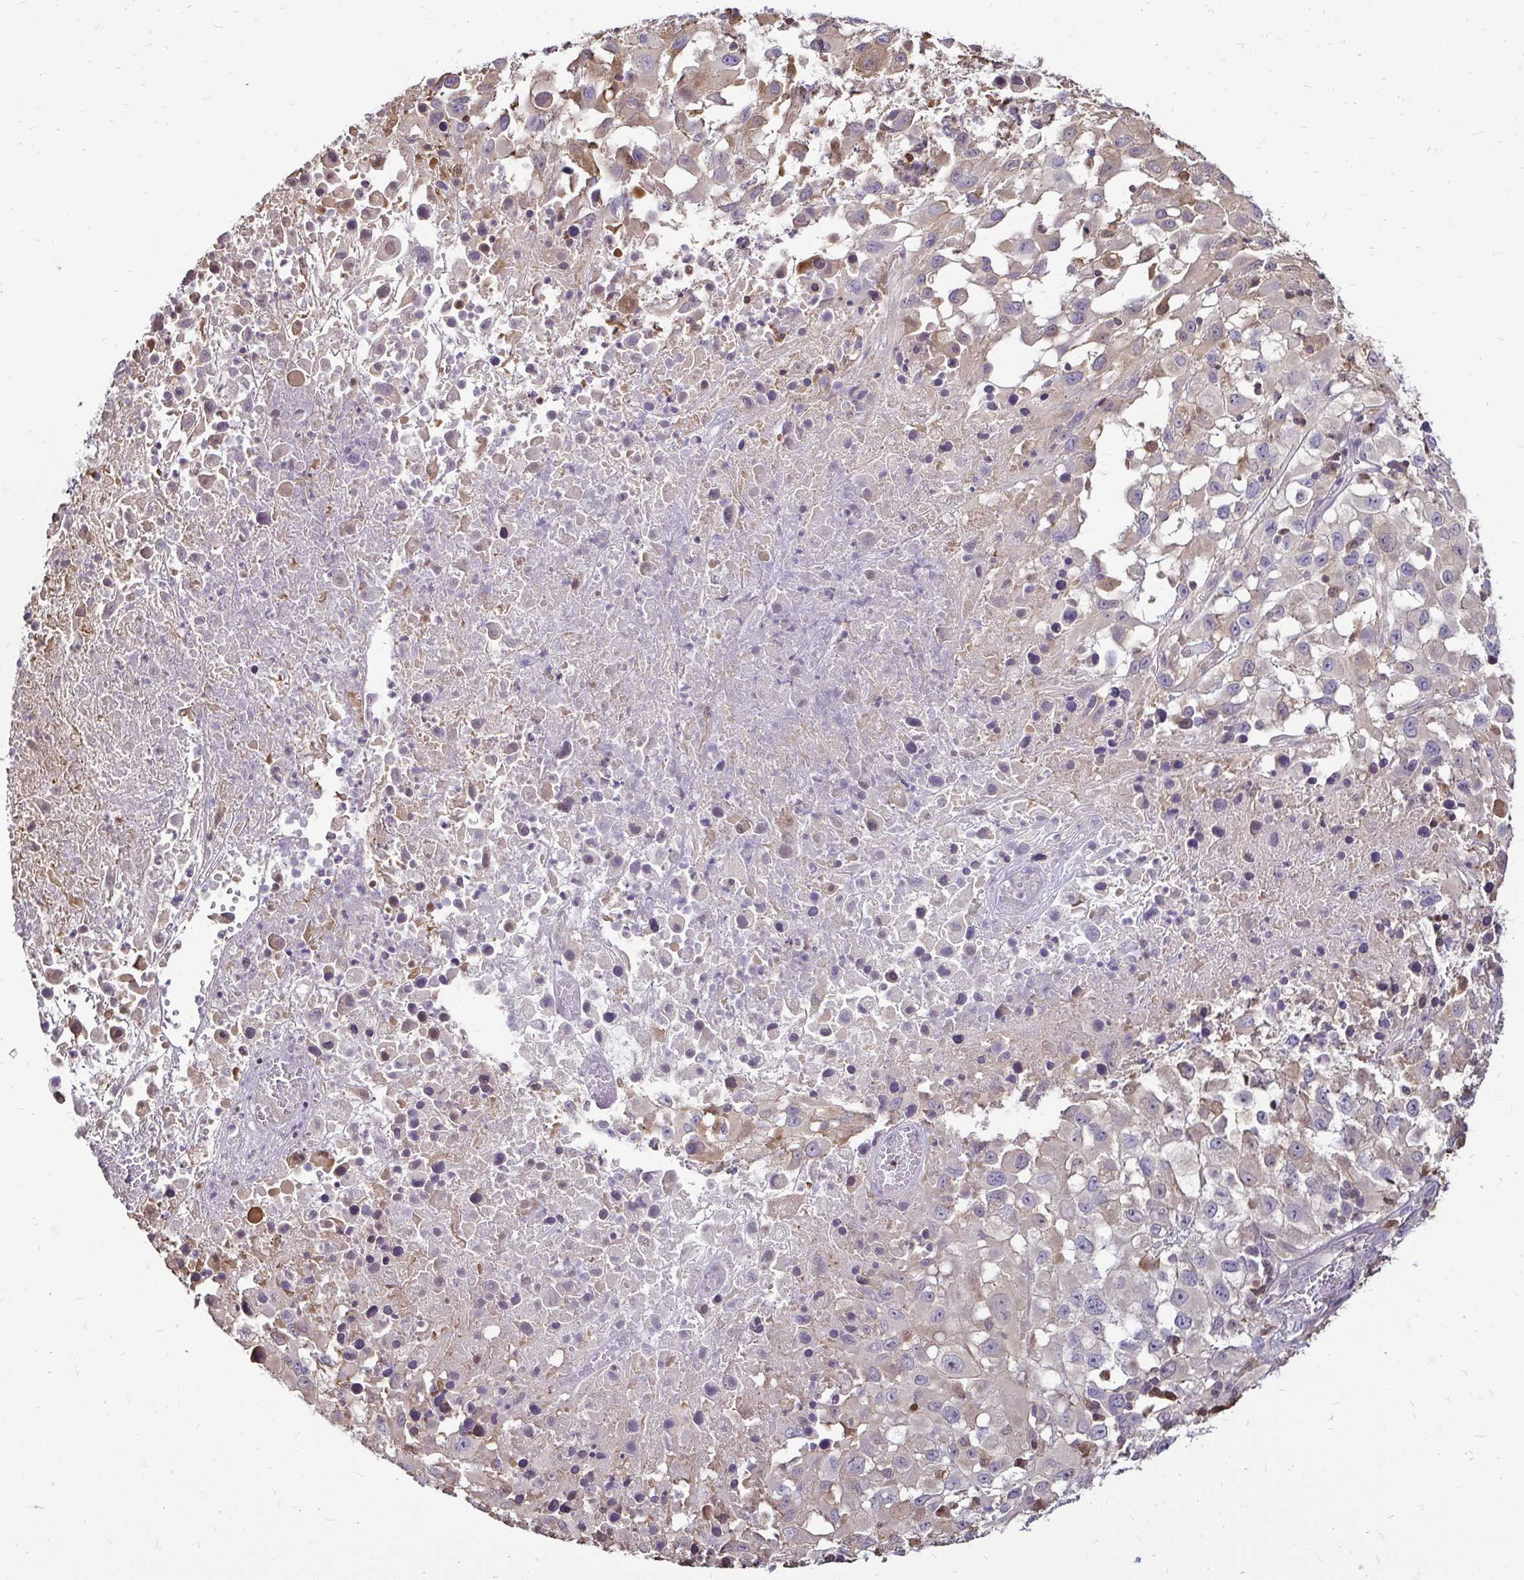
{"staining": {"intensity": "weak", "quantity": "<25%", "location": "cytoplasmic/membranous"}, "tissue": "melanoma", "cell_type": "Tumor cells", "image_type": "cancer", "snomed": [{"axis": "morphology", "description": "Malignant melanoma, Metastatic site"}, {"axis": "topography", "description": "Soft tissue"}], "caption": "Malignant melanoma (metastatic site) was stained to show a protein in brown. There is no significant positivity in tumor cells. (Stains: DAB (3,3'-diaminobenzidine) IHC with hematoxylin counter stain, Microscopy: brightfield microscopy at high magnification).", "gene": "ZFP1", "patient": {"sex": "male", "age": 50}}